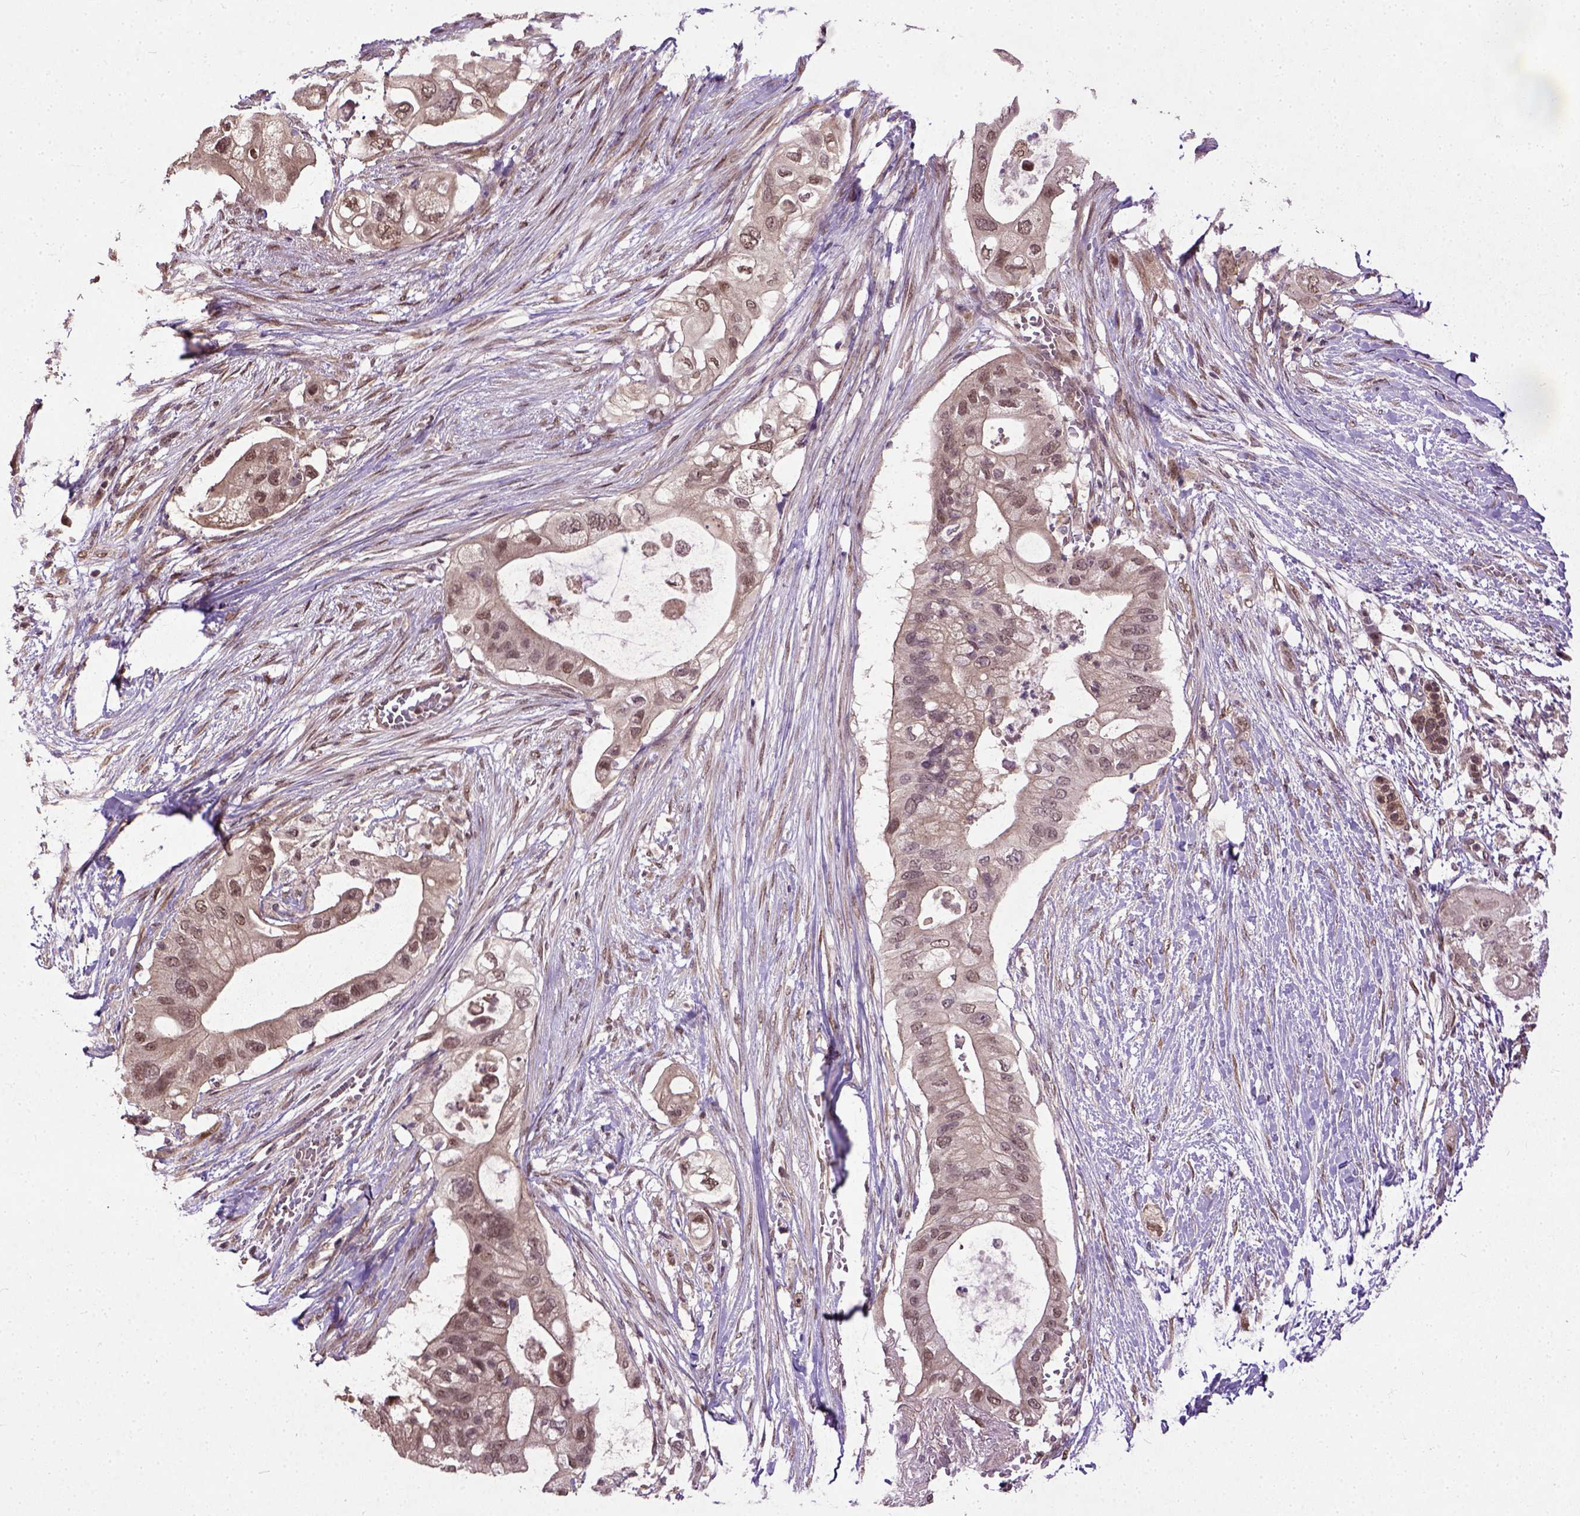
{"staining": {"intensity": "moderate", "quantity": ">75%", "location": "nuclear"}, "tissue": "pancreatic cancer", "cell_type": "Tumor cells", "image_type": "cancer", "snomed": [{"axis": "morphology", "description": "Adenocarcinoma, NOS"}, {"axis": "topography", "description": "Pancreas"}], "caption": "A high-resolution micrograph shows immunohistochemistry (IHC) staining of pancreatic adenocarcinoma, which shows moderate nuclear expression in about >75% of tumor cells.", "gene": "UBA3", "patient": {"sex": "female", "age": 72}}